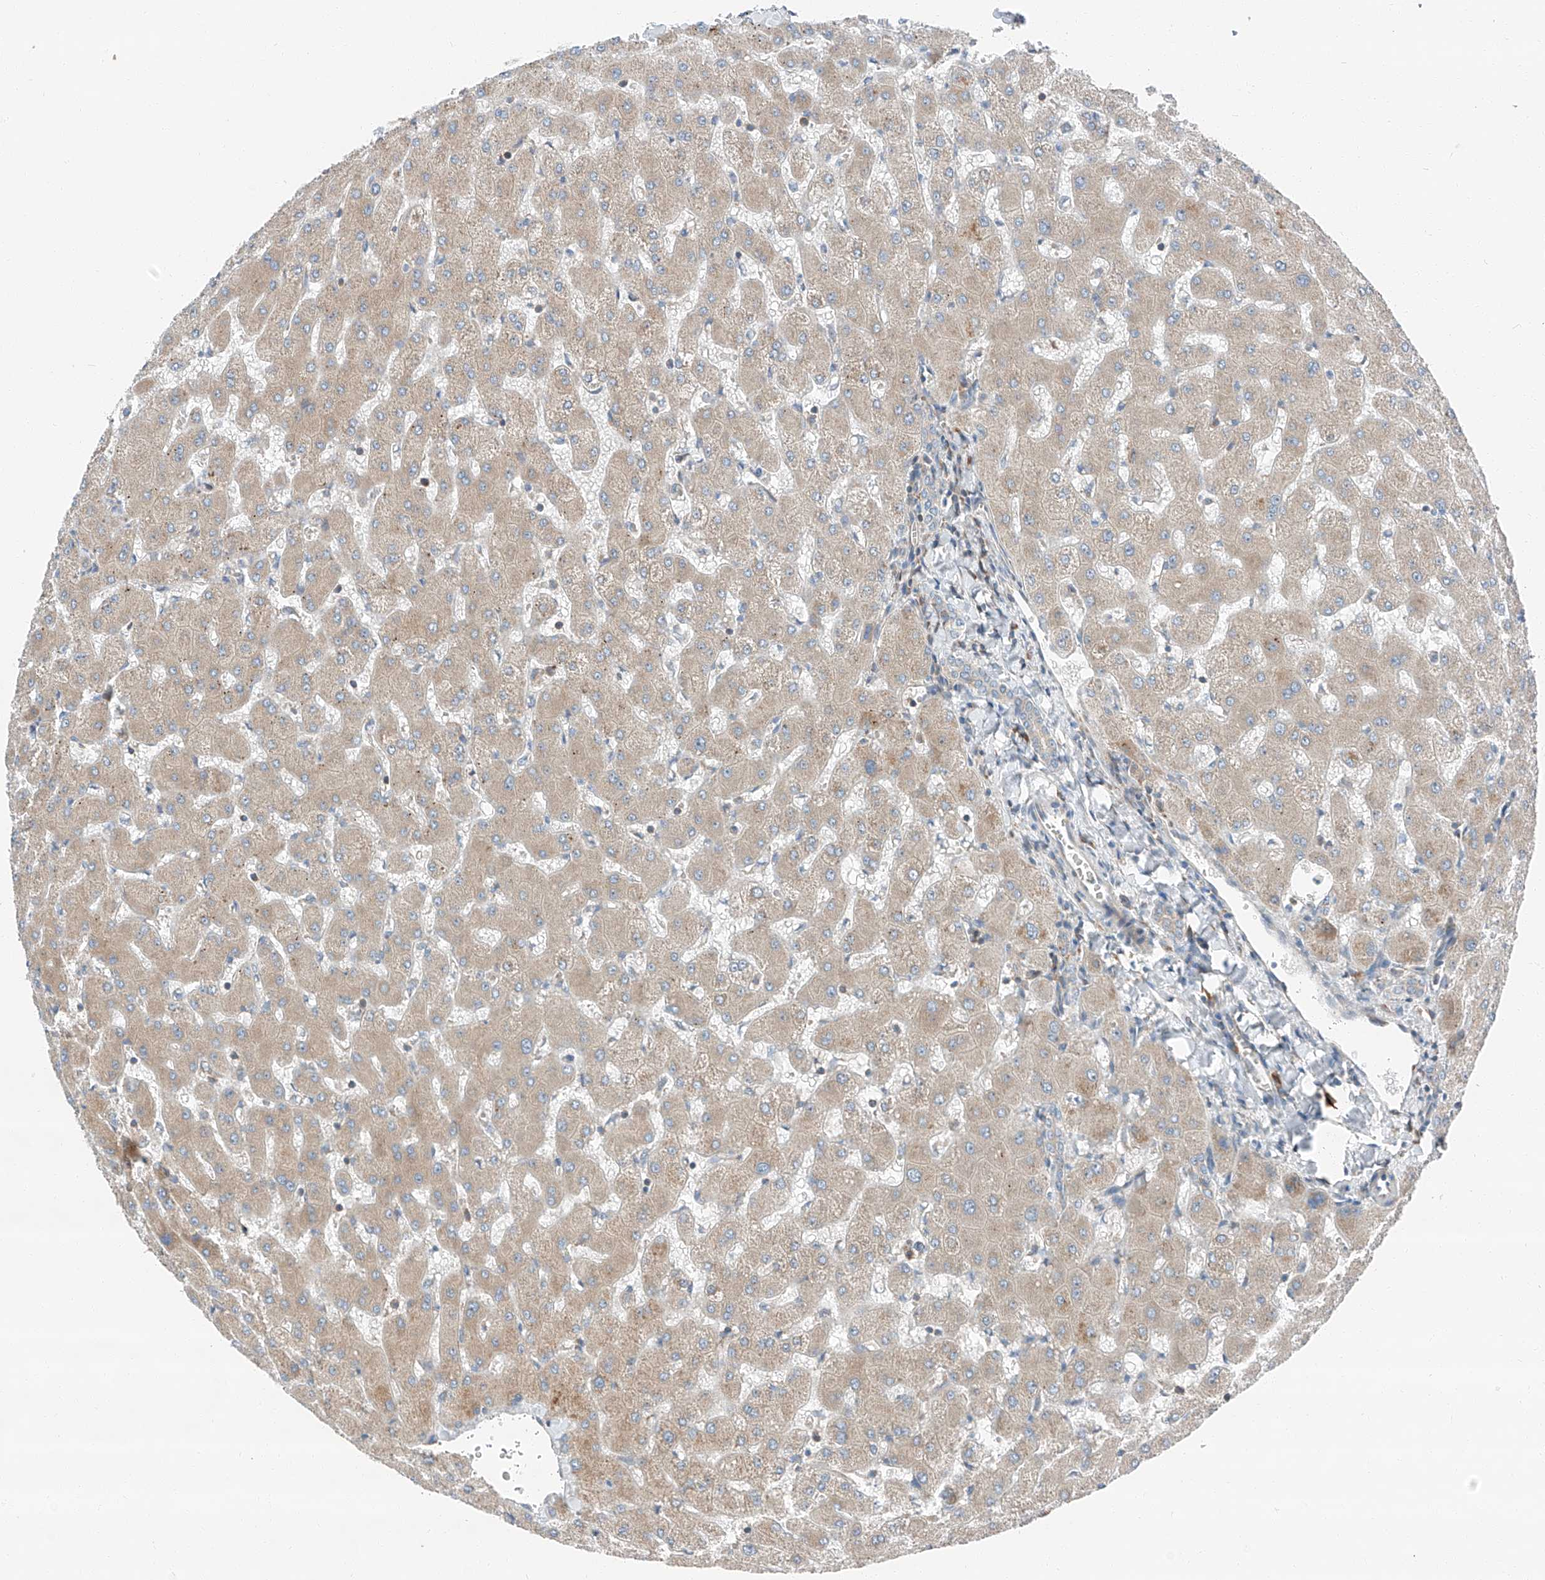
{"staining": {"intensity": "negative", "quantity": "none", "location": "none"}, "tissue": "liver", "cell_type": "Cholangiocytes", "image_type": "normal", "snomed": [{"axis": "morphology", "description": "Normal tissue, NOS"}, {"axis": "topography", "description": "Liver"}], "caption": "Immunohistochemical staining of normal liver demonstrates no significant expression in cholangiocytes. (Brightfield microscopy of DAB (3,3'-diaminobenzidine) immunohistochemistry at high magnification).", "gene": "ZC3H15", "patient": {"sex": "female", "age": 63}}